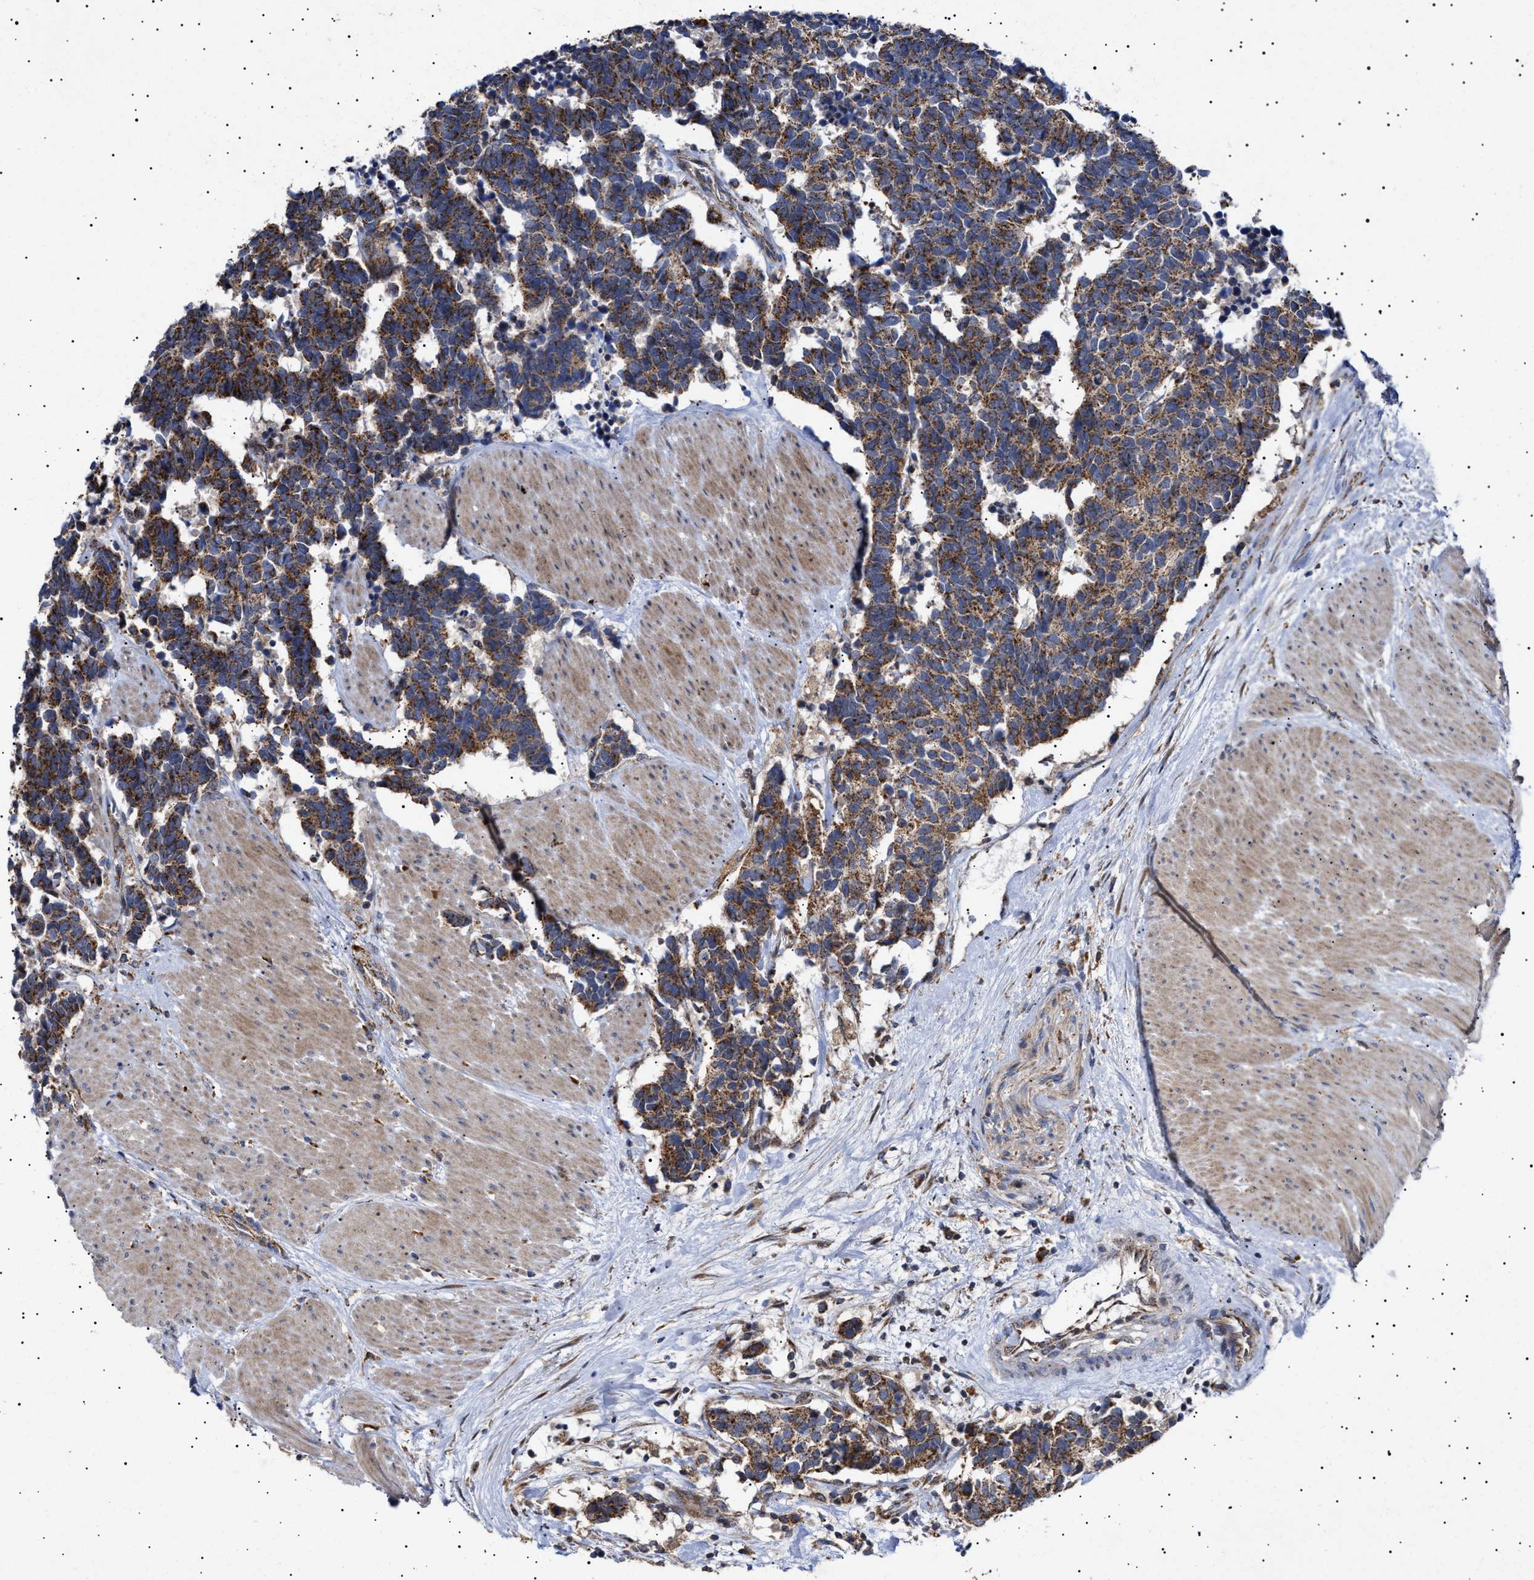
{"staining": {"intensity": "strong", "quantity": ">75%", "location": "cytoplasmic/membranous"}, "tissue": "carcinoid", "cell_type": "Tumor cells", "image_type": "cancer", "snomed": [{"axis": "morphology", "description": "Carcinoma, NOS"}, {"axis": "morphology", "description": "Carcinoid, malignant, NOS"}, {"axis": "topography", "description": "Urinary bladder"}], "caption": "Approximately >75% of tumor cells in human carcinoid show strong cytoplasmic/membranous protein staining as visualized by brown immunohistochemical staining.", "gene": "MRPL10", "patient": {"sex": "male", "age": 57}}